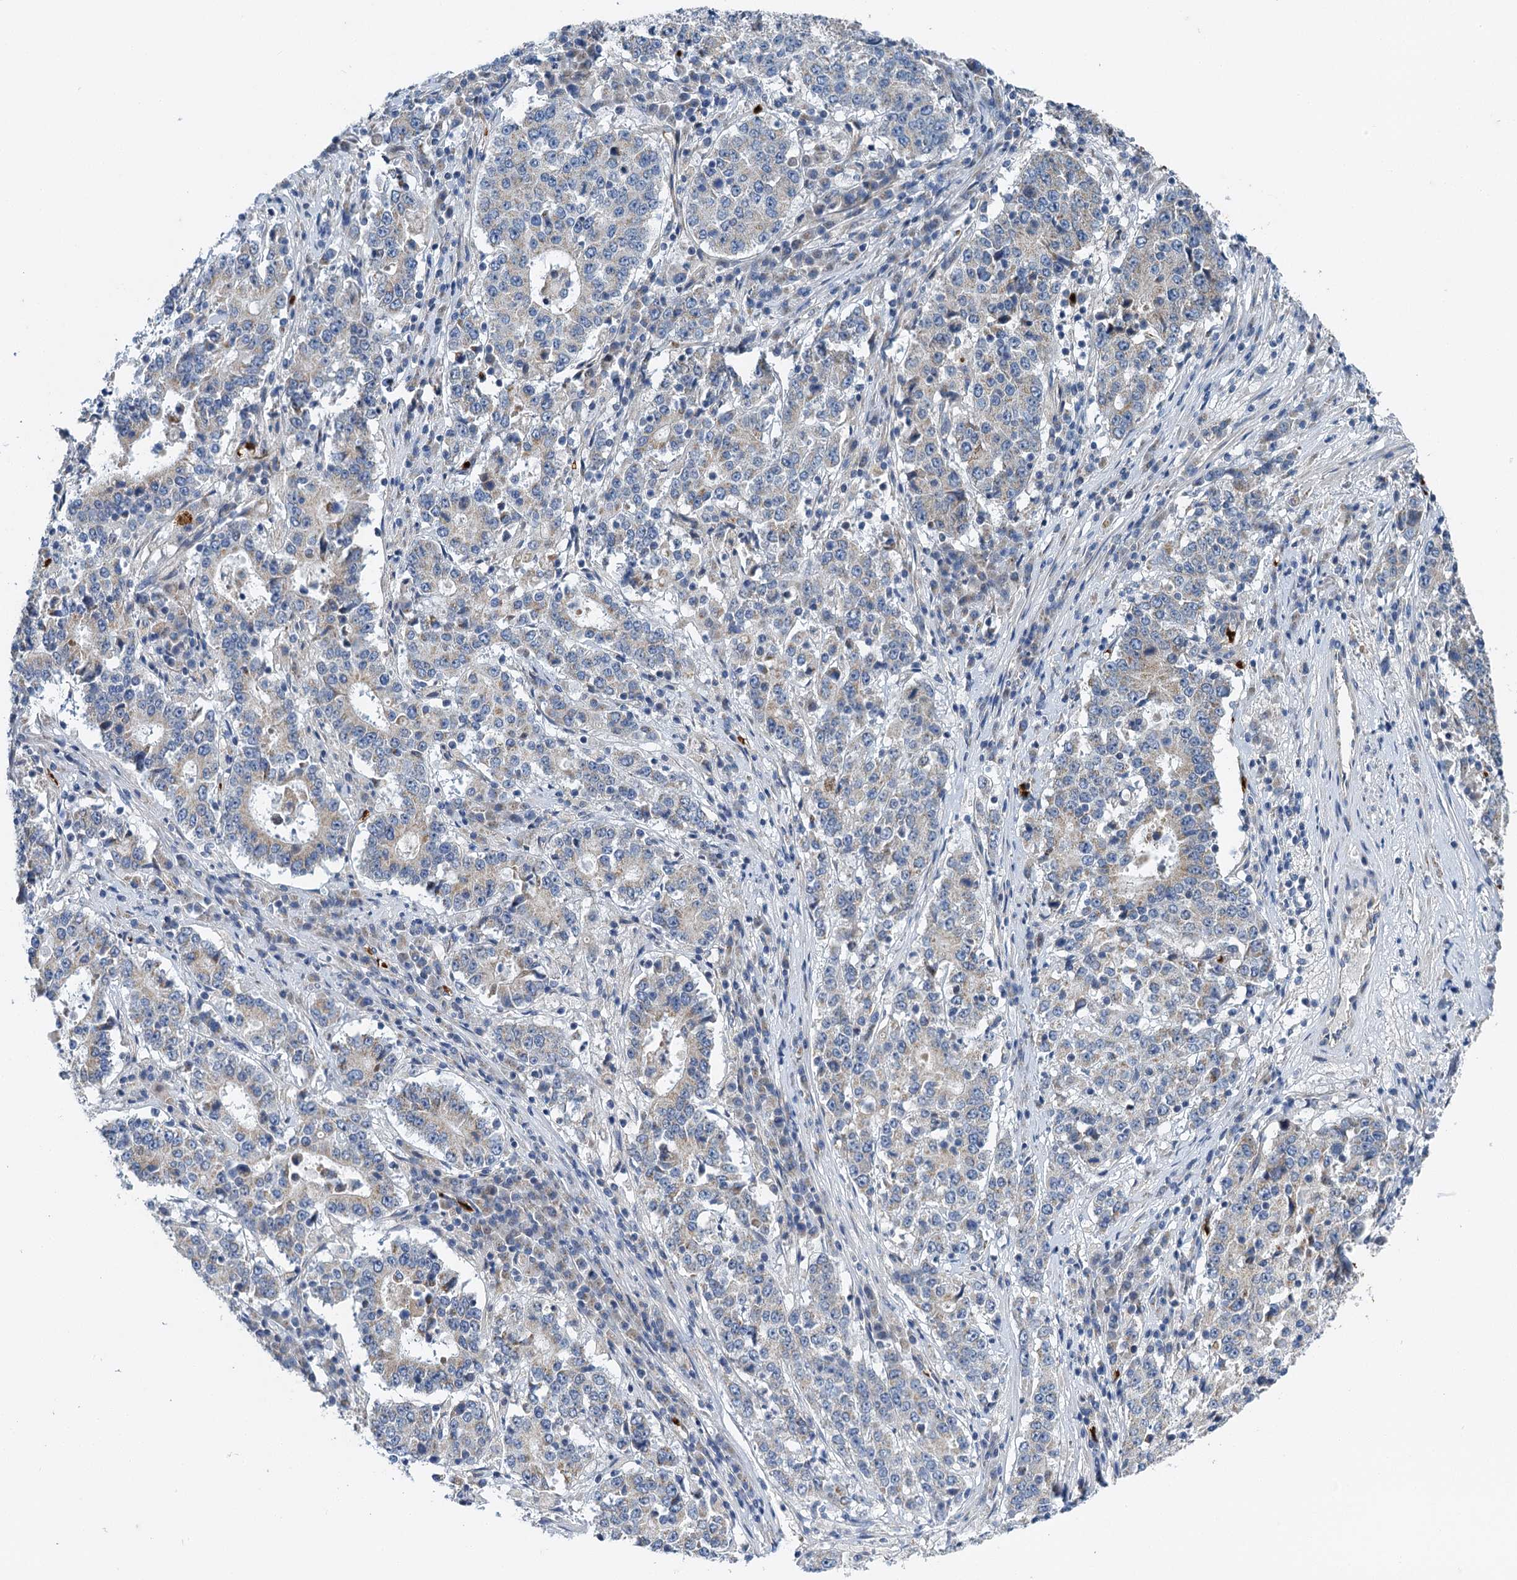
{"staining": {"intensity": "weak", "quantity": "<25%", "location": "cytoplasmic/membranous"}, "tissue": "stomach cancer", "cell_type": "Tumor cells", "image_type": "cancer", "snomed": [{"axis": "morphology", "description": "Adenocarcinoma, NOS"}, {"axis": "topography", "description": "Stomach"}], "caption": "The immunohistochemistry (IHC) micrograph has no significant positivity in tumor cells of adenocarcinoma (stomach) tissue. (DAB (3,3'-diaminobenzidine) IHC with hematoxylin counter stain).", "gene": "BCS1L", "patient": {"sex": "male", "age": 59}}